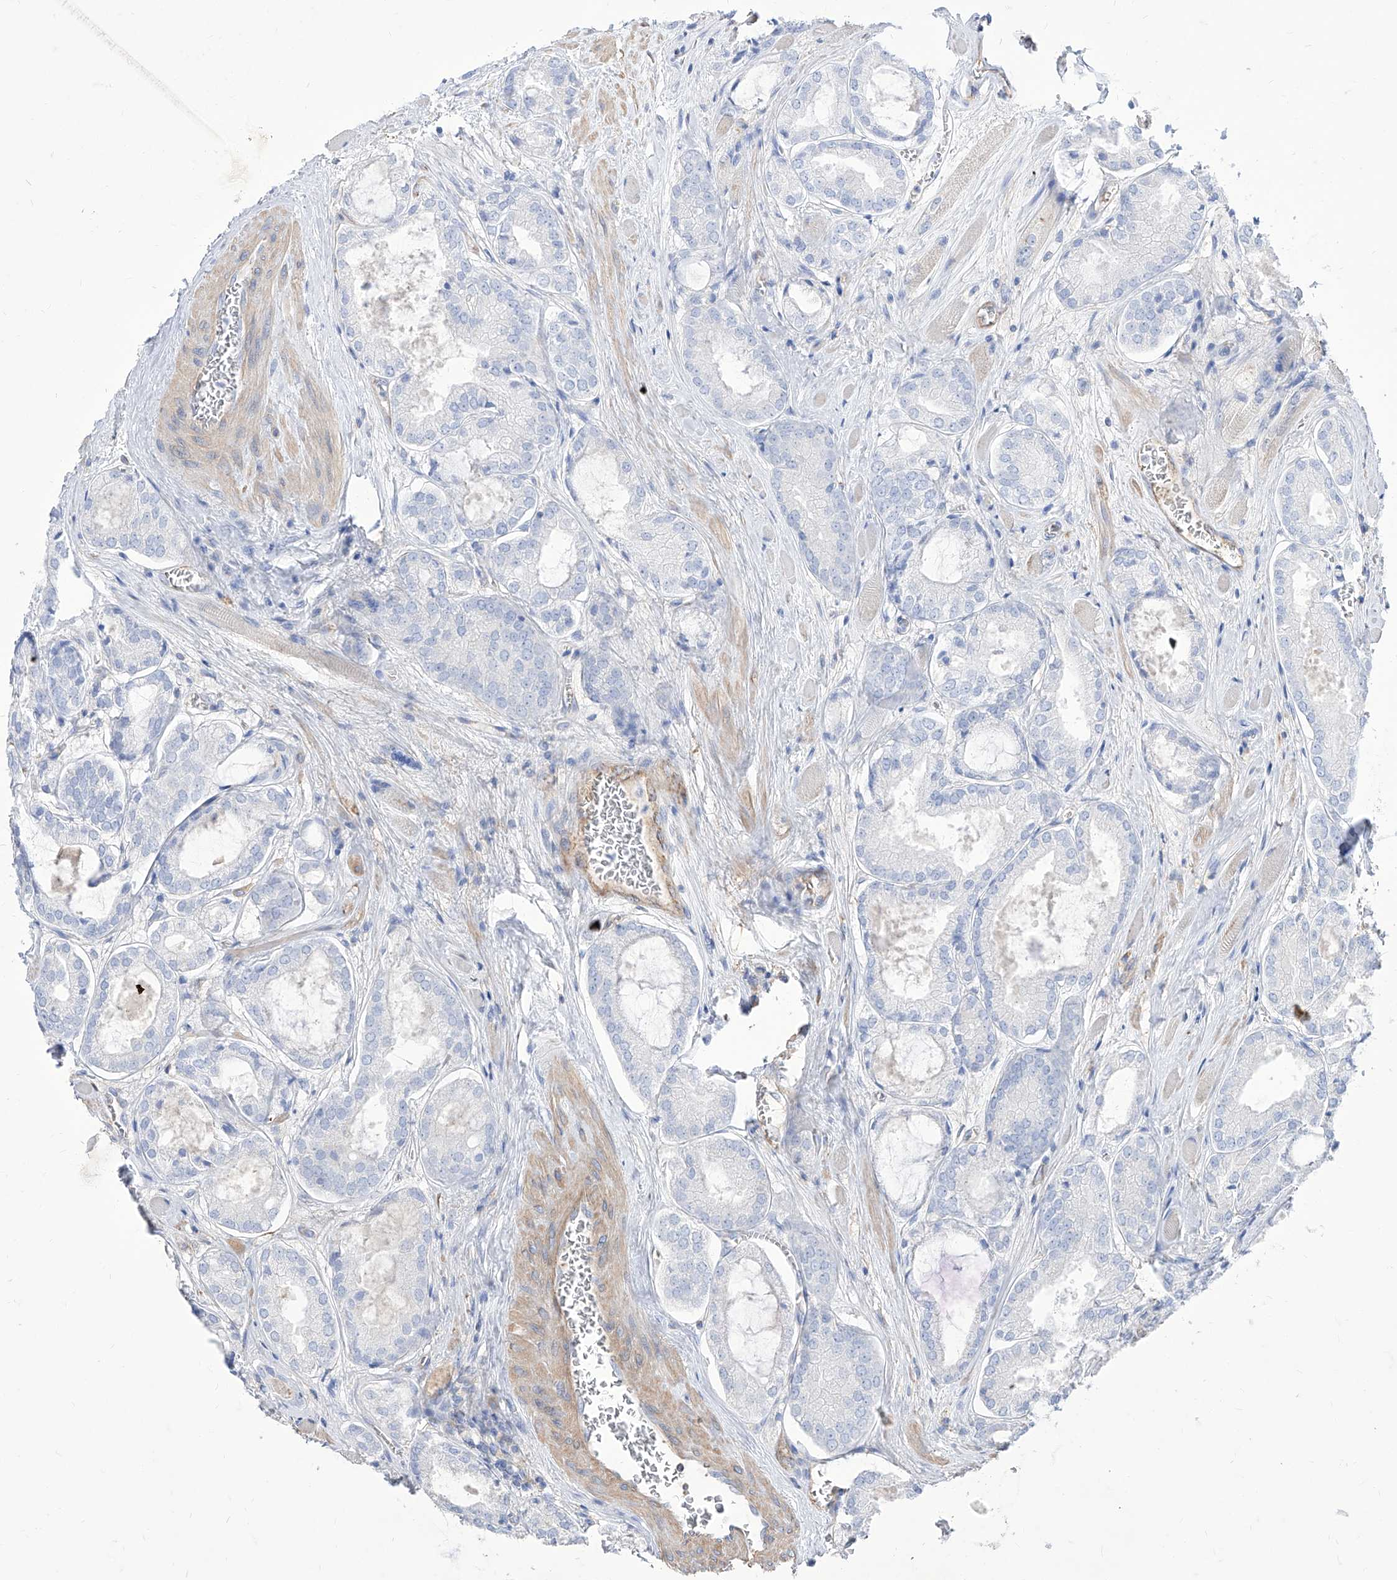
{"staining": {"intensity": "negative", "quantity": "none", "location": "none"}, "tissue": "prostate cancer", "cell_type": "Tumor cells", "image_type": "cancer", "snomed": [{"axis": "morphology", "description": "Adenocarcinoma, Low grade"}, {"axis": "topography", "description": "Prostate"}], "caption": "The photomicrograph demonstrates no significant staining in tumor cells of prostate cancer.", "gene": "C1orf74", "patient": {"sex": "male", "age": 67}}